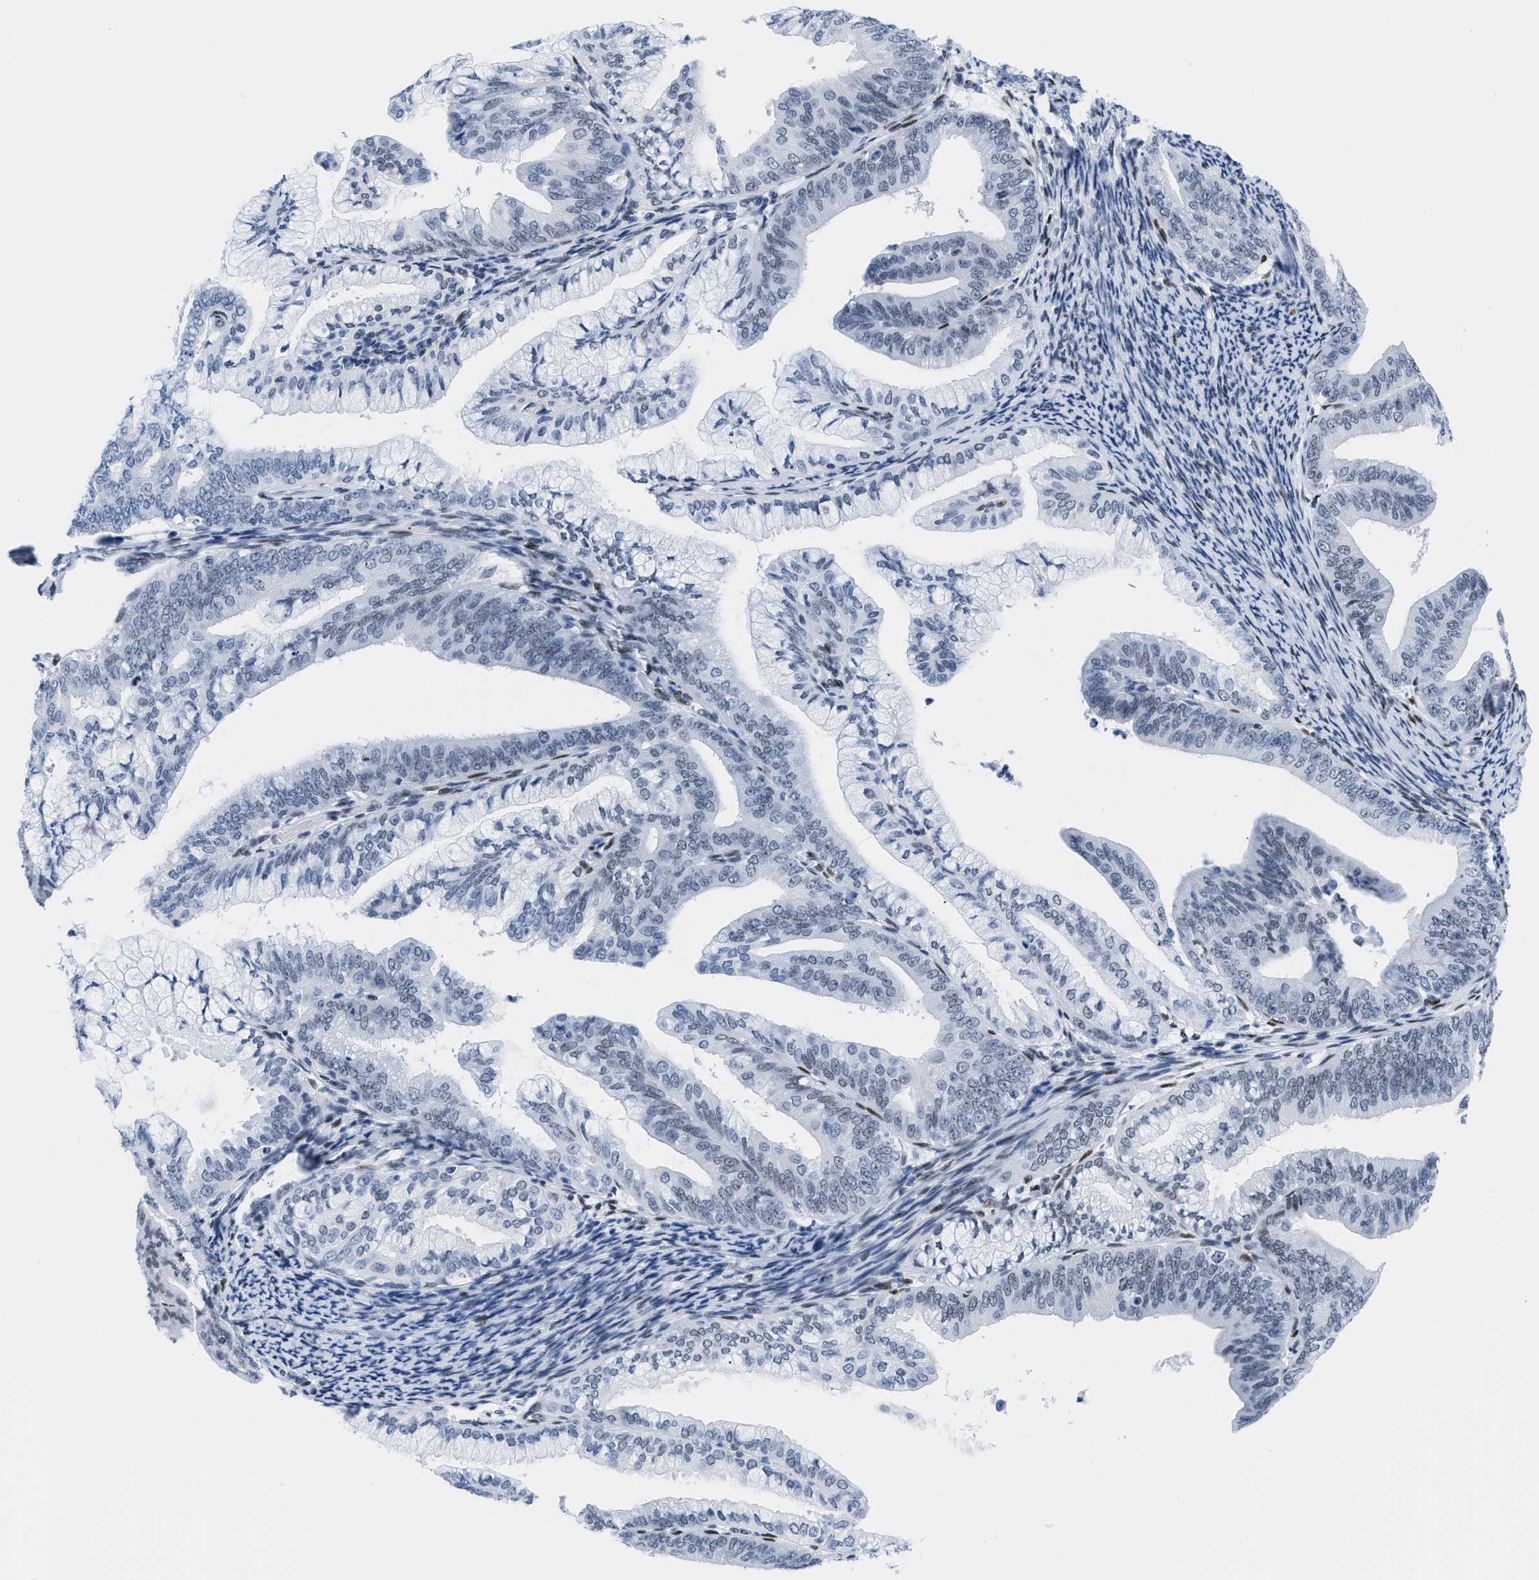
{"staining": {"intensity": "weak", "quantity": "<25%", "location": "nuclear"}, "tissue": "endometrial cancer", "cell_type": "Tumor cells", "image_type": "cancer", "snomed": [{"axis": "morphology", "description": "Adenocarcinoma, NOS"}, {"axis": "topography", "description": "Endometrium"}], "caption": "This is an immunohistochemistry (IHC) histopathology image of human endometrial adenocarcinoma. There is no expression in tumor cells.", "gene": "CTBP1", "patient": {"sex": "female", "age": 63}}